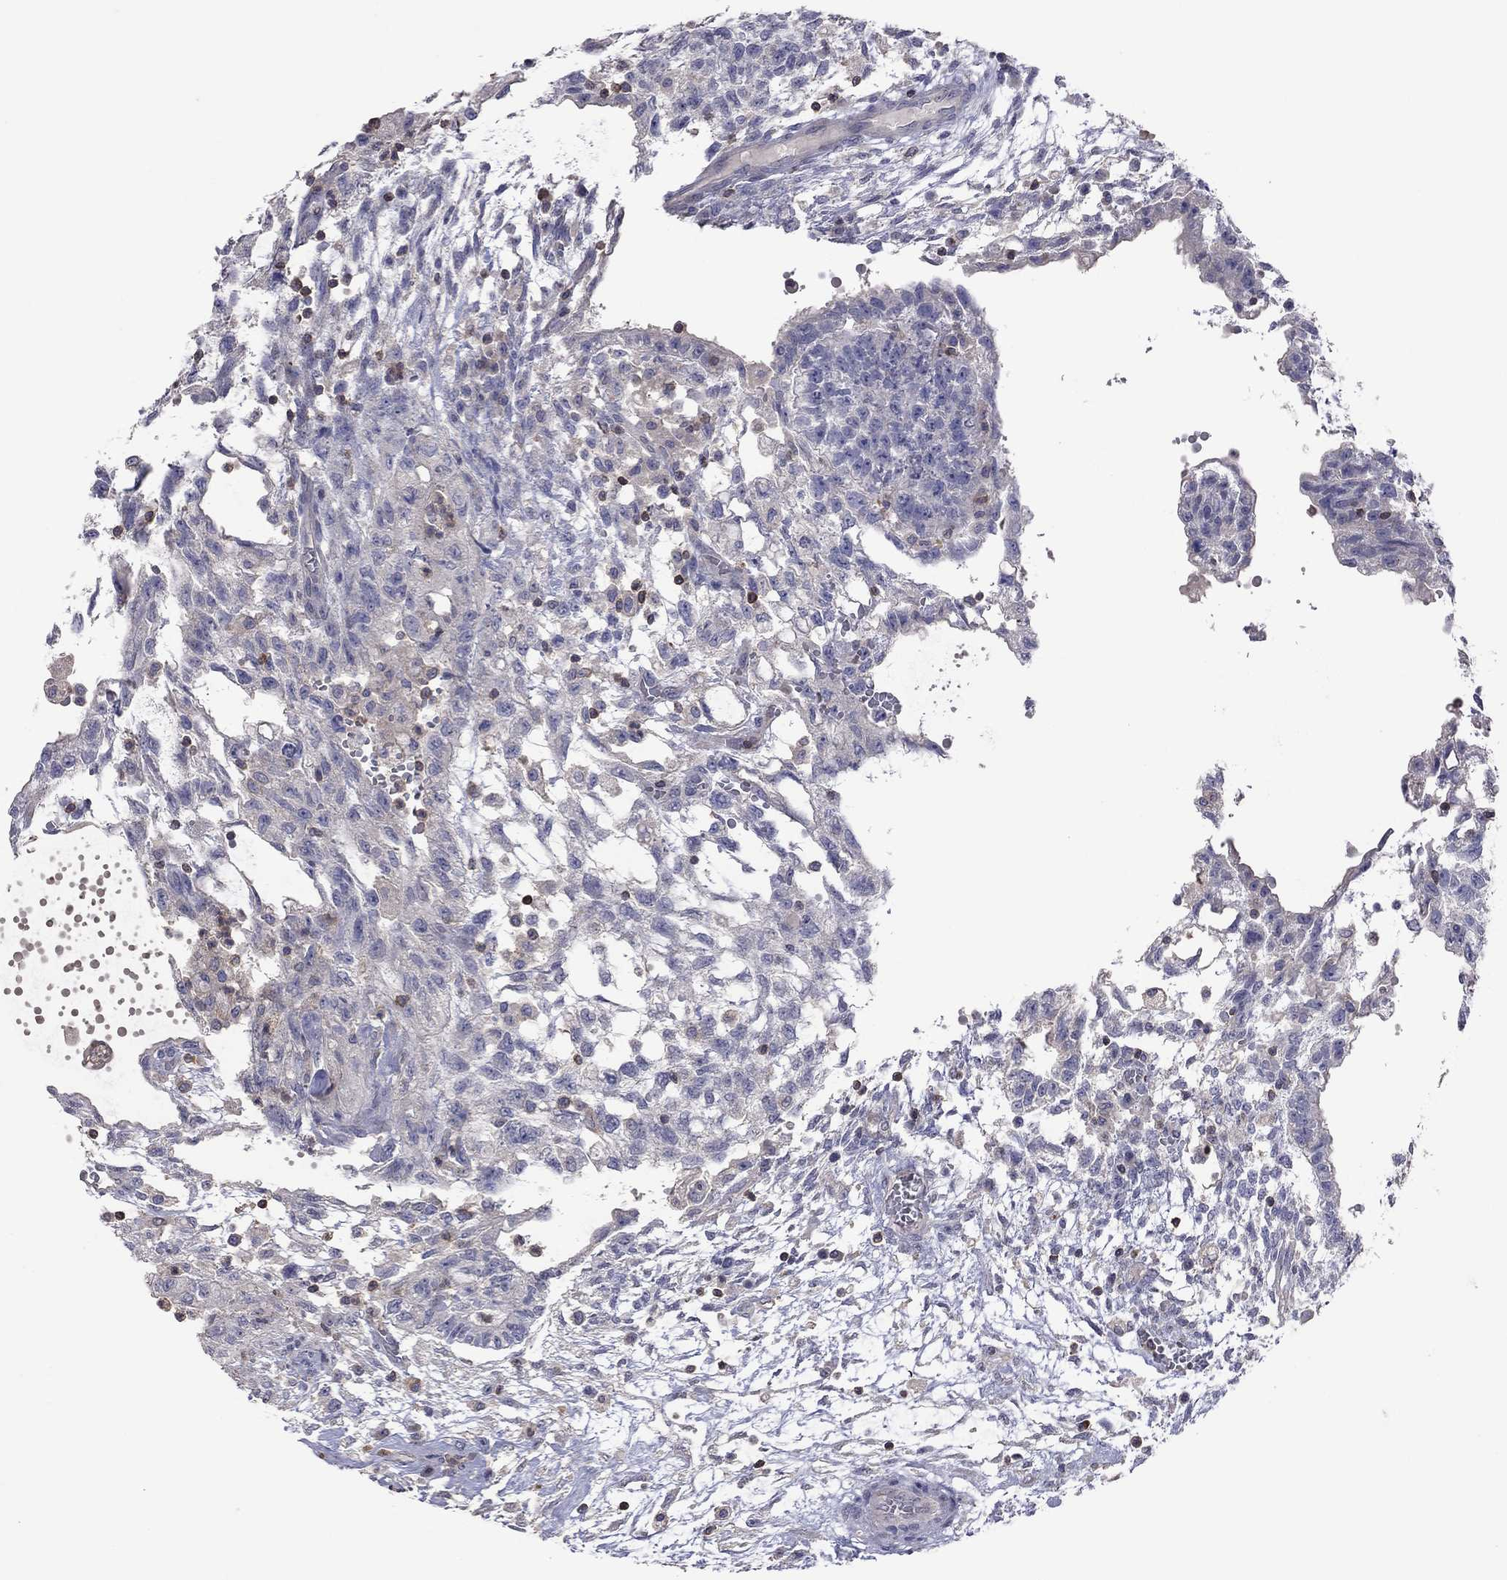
{"staining": {"intensity": "negative", "quantity": "none", "location": "none"}, "tissue": "testis cancer", "cell_type": "Tumor cells", "image_type": "cancer", "snomed": [{"axis": "morphology", "description": "Carcinoma, Embryonal, NOS"}, {"axis": "topography", "description": "Testis"}], "caption": "Protein analysis of testis embryonal carcinoma displays no significant staining in tumor cells.", "gene": "IPCEF1", "patient": {"sex": "male", "age": 32}}